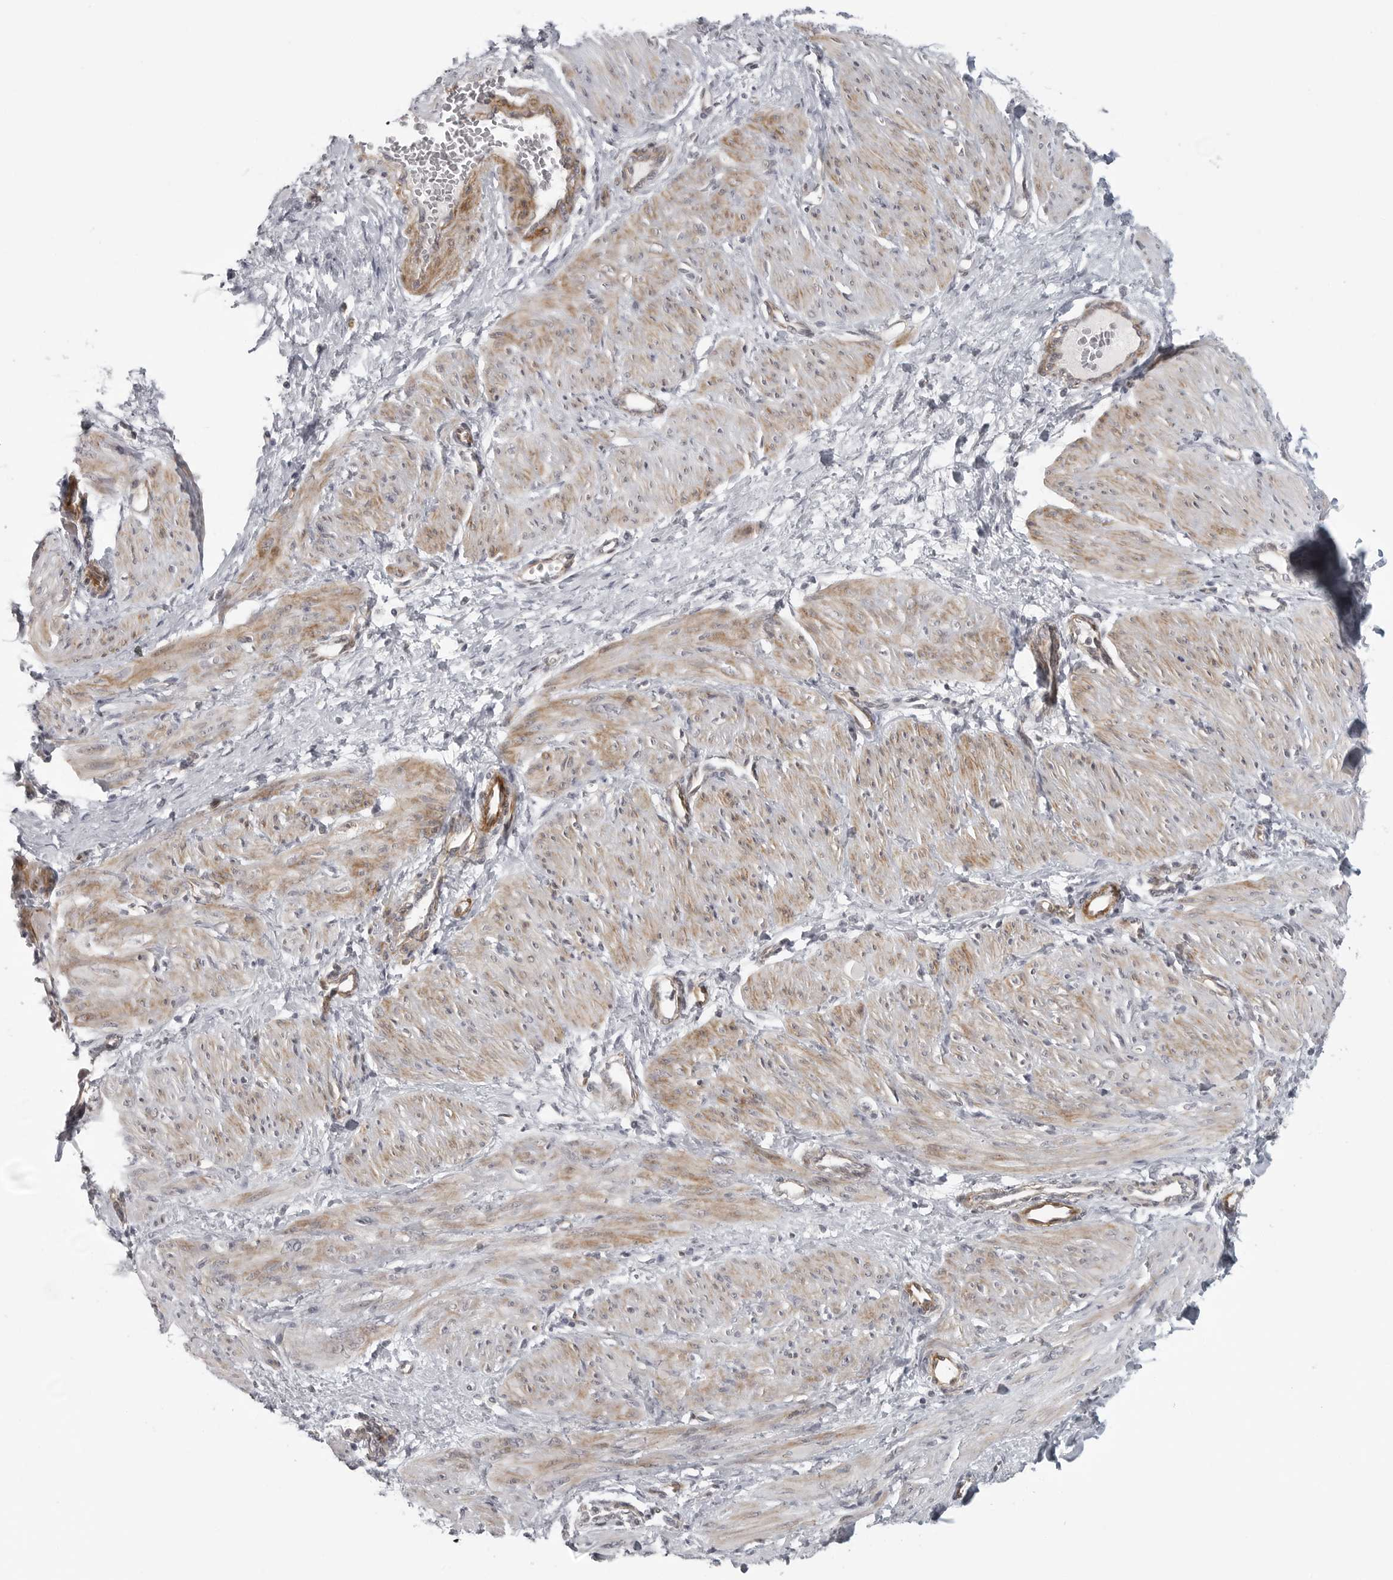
{"staining": {"intensity": "moderate", "quantity": "25%-75%", "location": "cytoplasmic/membranous"}, "tissue": "smooth muscle", "cell_type": "Smooth muscle cells", "image_type": "normal", "snomed": [{"axis": "morphology", "description": "Normal tissue, NOS"}, {"axis": "topography", "description": "Endometrium"}], "caption": "High-magnification brightfield microscopy of benign smooth muscle stained with DAB (3,3'-diaminobenzidine) (brown) and counterstained with hematoxylin (blue). smooth muscle cells exhibit moderate cytoplasmic/membranous staining is appreciated in approximately25%-75% of cells. (IHC, brightfield microscopy, high magnification).", "gene": "TUT4", "patient": {"sex": "female", "age": 33}}